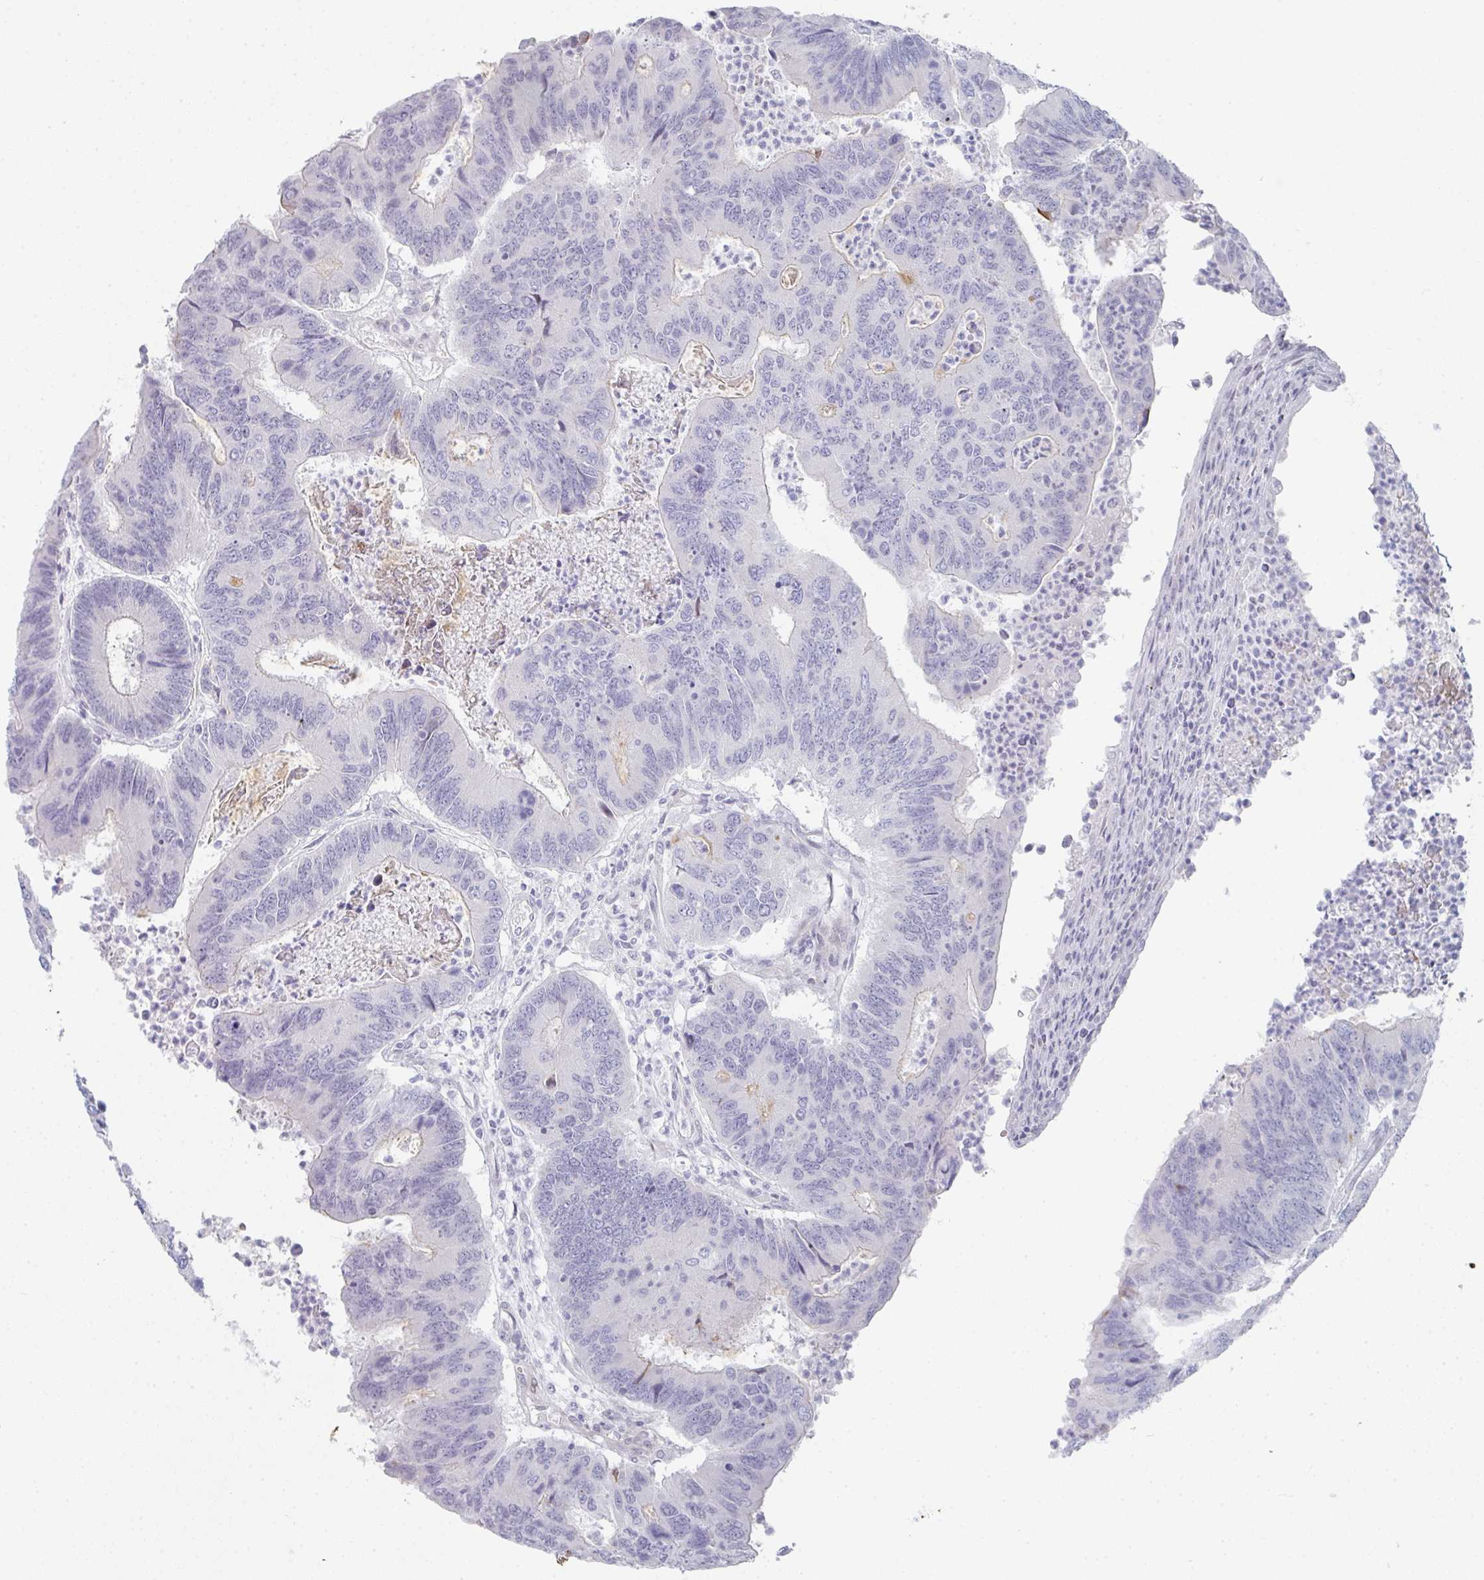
{"staining": {"intensity": "negative", "quantity": "none", "location": "none"}, "tissue": "colorectal cancer", "cell_type": "Tumor cells", "image_type": "cancer", "snomed": [{"axis": "morphology", "description": "Adenocarcinoma, NOS"}, {"axis": "topography", "description": "Colon"}], "caption": "Immunohistochemistry (IHC) photomicrograph of colorectal cancer stained for a protein (brown), which demonstrates no staining in tumor cells.", "gene": "POU2AF2", "patient": {"sex": "female", "age": 67}}